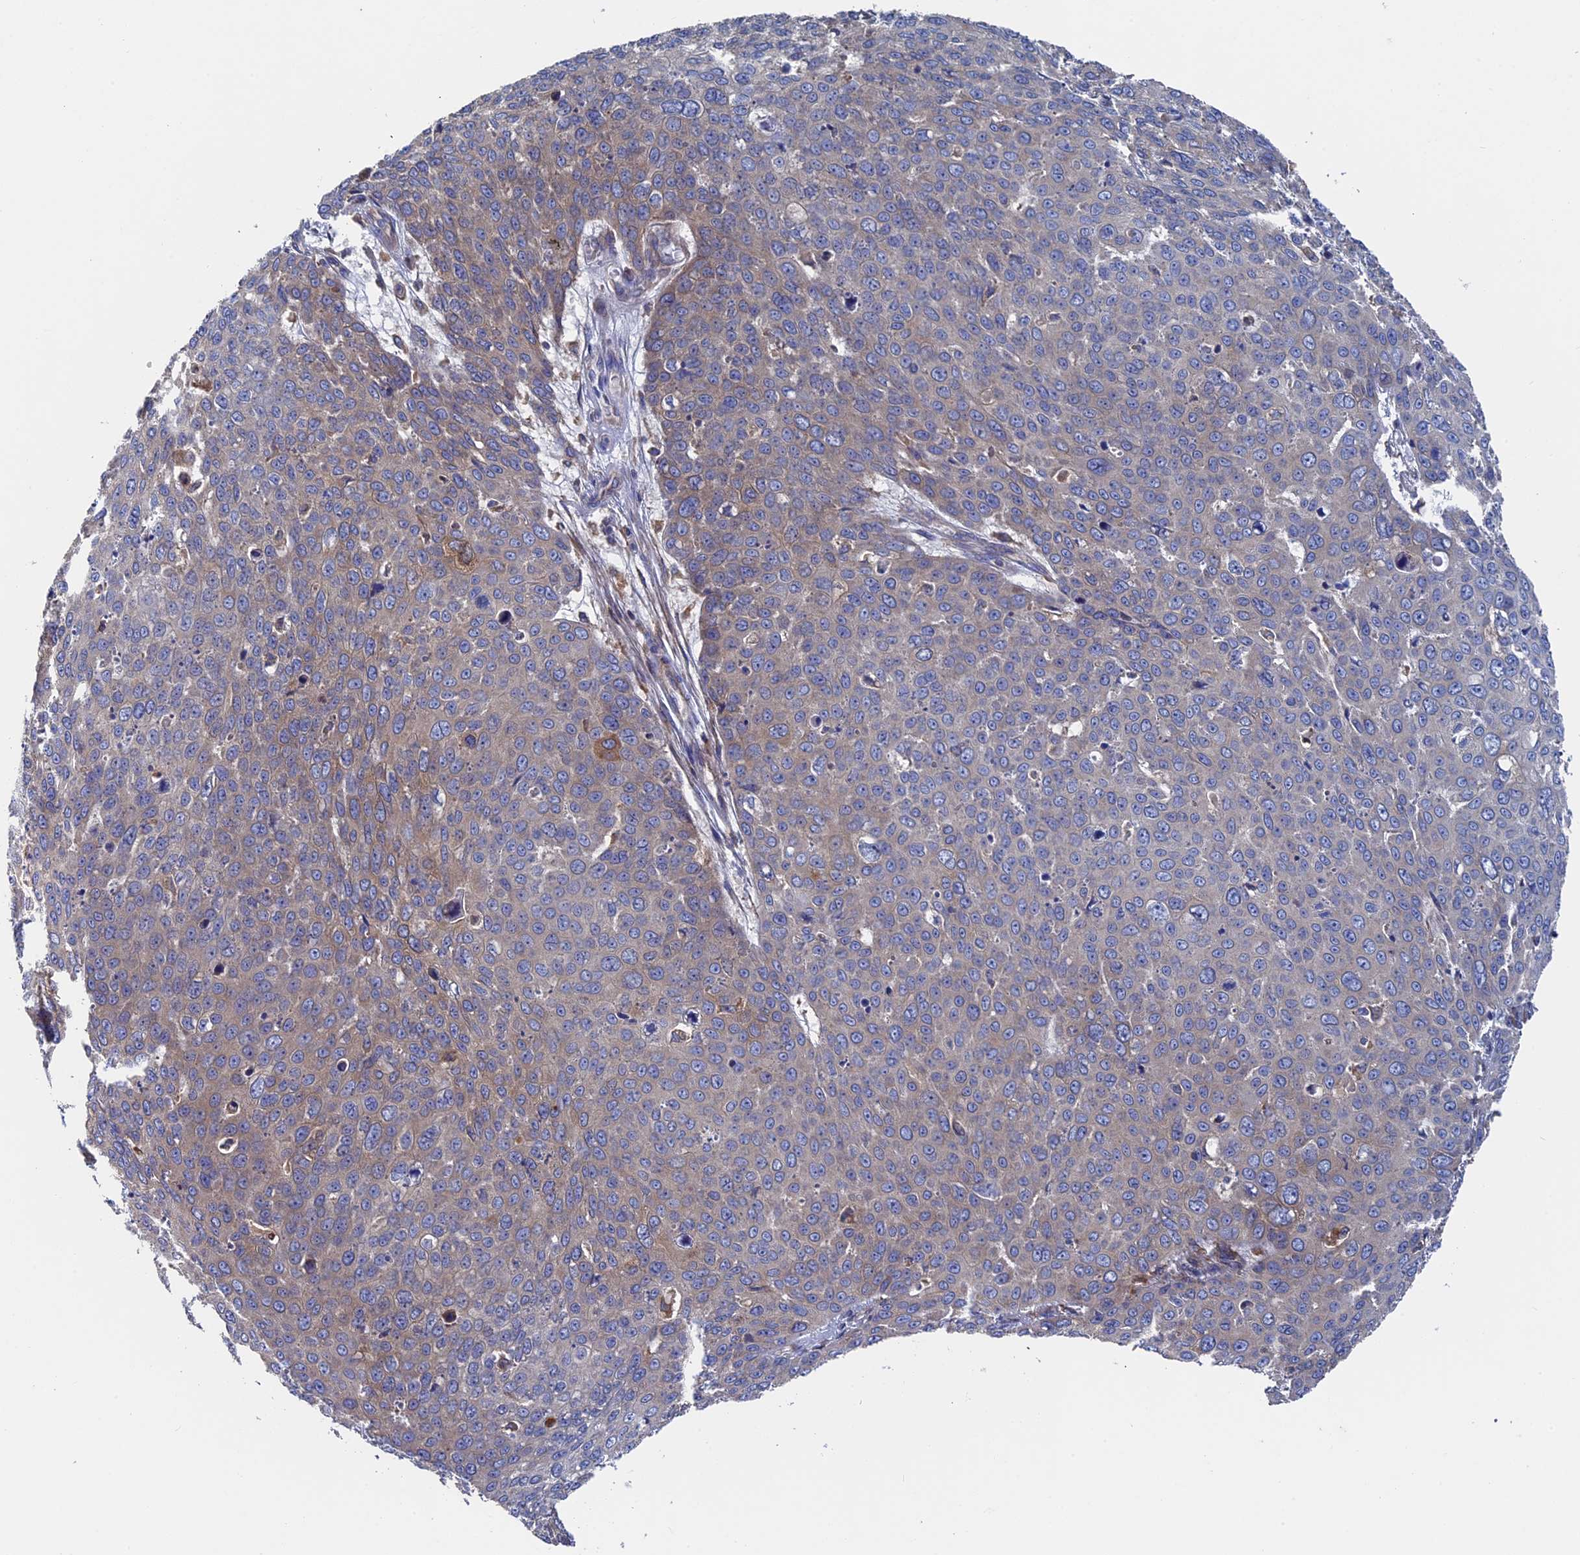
{"staining": {"intensity": "weak", "quantity": "<25%", "location": "cytoplasmic/membranous"}, "tissue": "skin cancer", "cell_type": "Tumor cells", "image_type": "cancer", "snomed": [{"axis": "morphology", "description": "Squamous cell carcinoma, NOS"}, {"axis": "topography", "description": "Skin"}], "caption": "A histopathology image of human skin squamous cell carcinoma is negative for staining in tumor cells. The staining is performed using DAB brown chromogen with nuclei counter-stained in using hematoxylin.", "gene": "DNAJC3", "patient": {"sex": "male", "age": 71}}